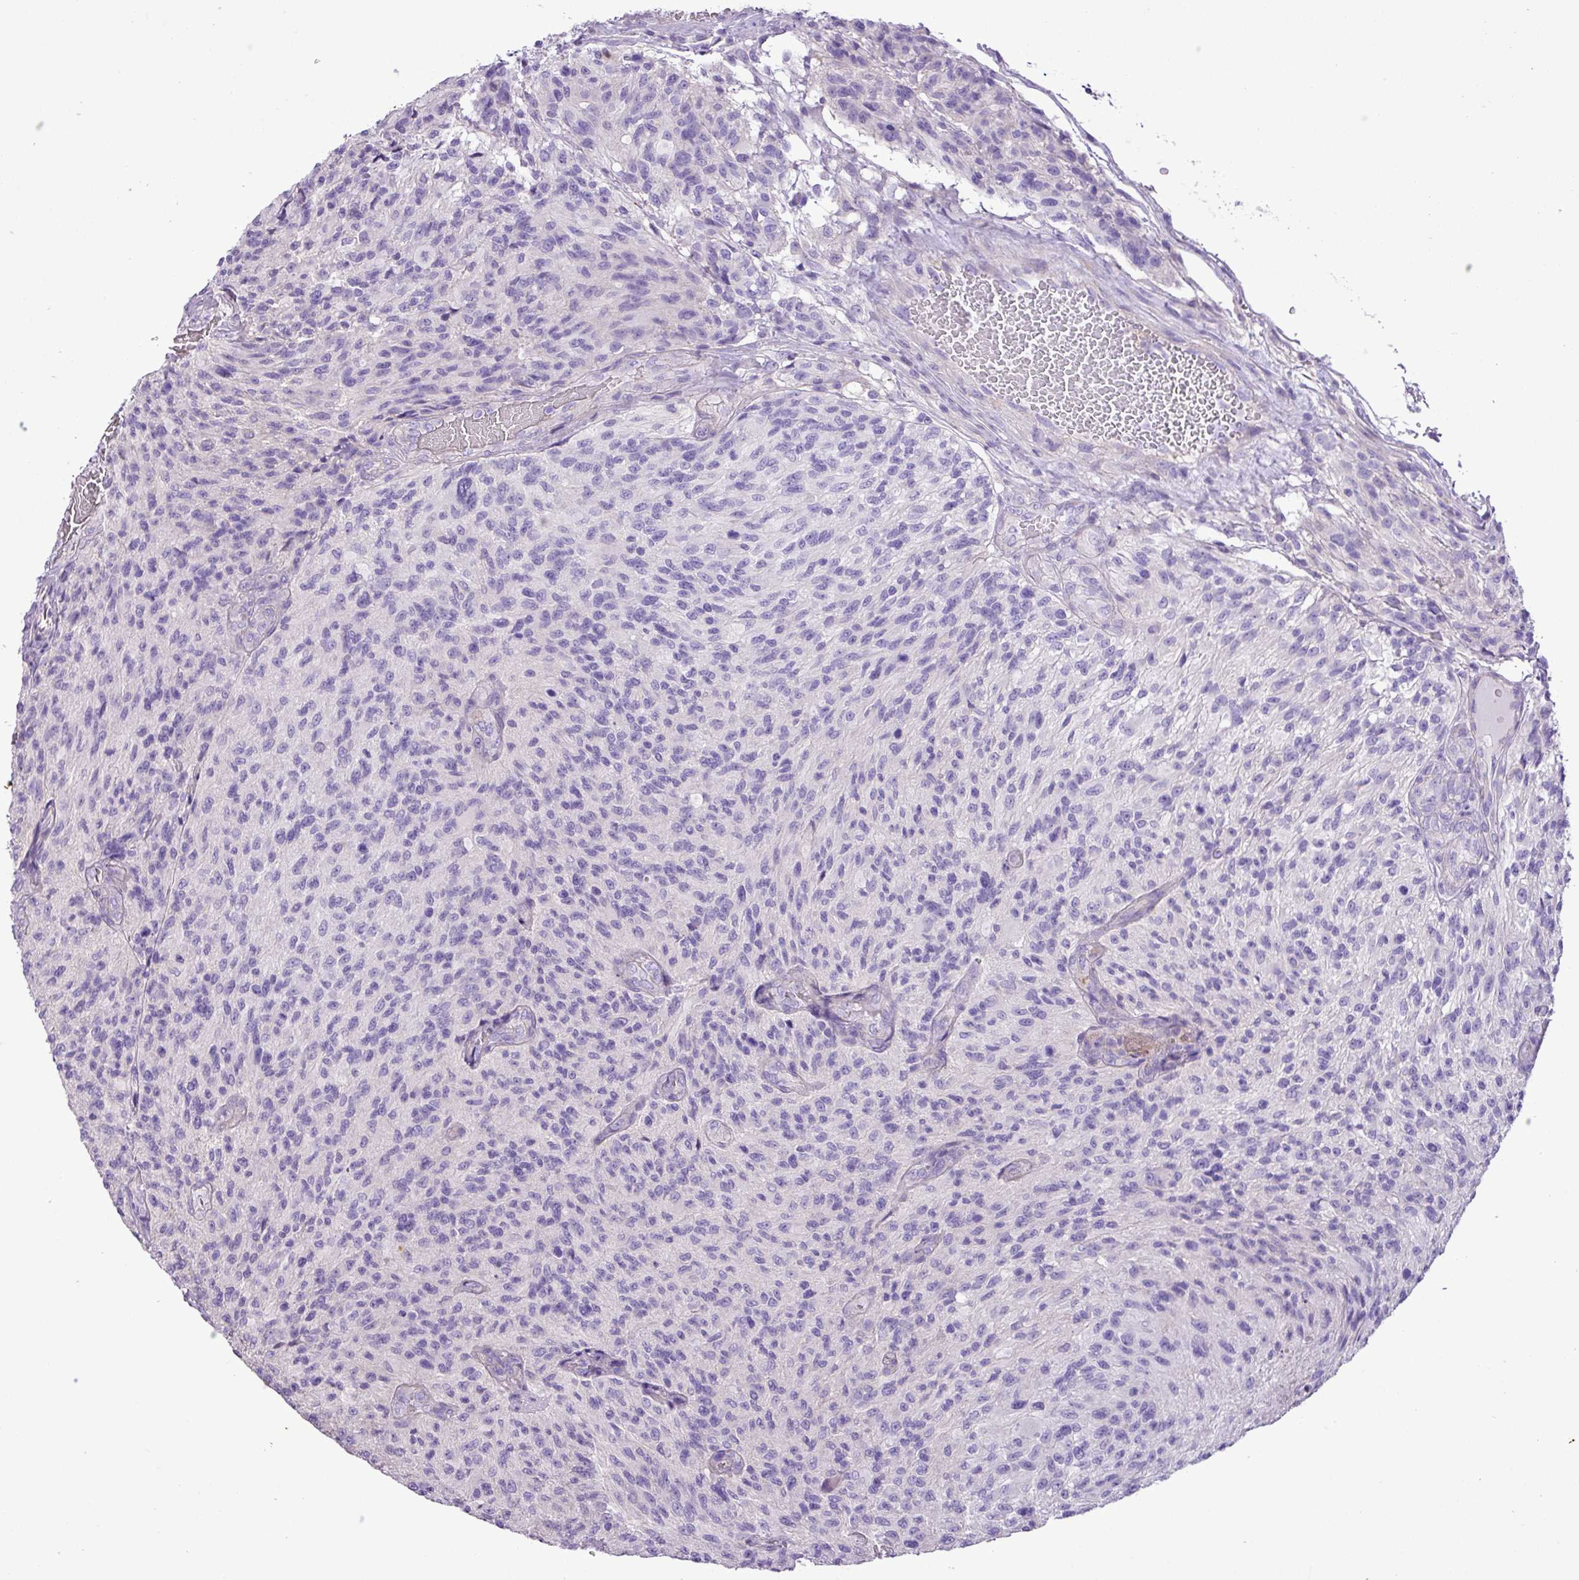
{"staining": {"intensity": "negative", "quantity": "none", "location": "none"}, "tissue": "glioma", "cell_type": "Tumor cells", "image_type": "cancer", "snomed": [{"axis": "morphology", "description": "Normal tissue, NOS"}, {"axis": "morphology", "description": "Glioma, malignant, High grade"}, {"axis": "topography", "description": "Cerebral cortex"}], "caption": "High magnification brightfield microscopy of glioma stained with DAB (3,3'-diaminobenzidine) (brown) and counterstained with hematoxylin (blue): tumor cells show no significant staining.", "gene": "ZNF334", "patient": {"sex": "male", "age": 56}}